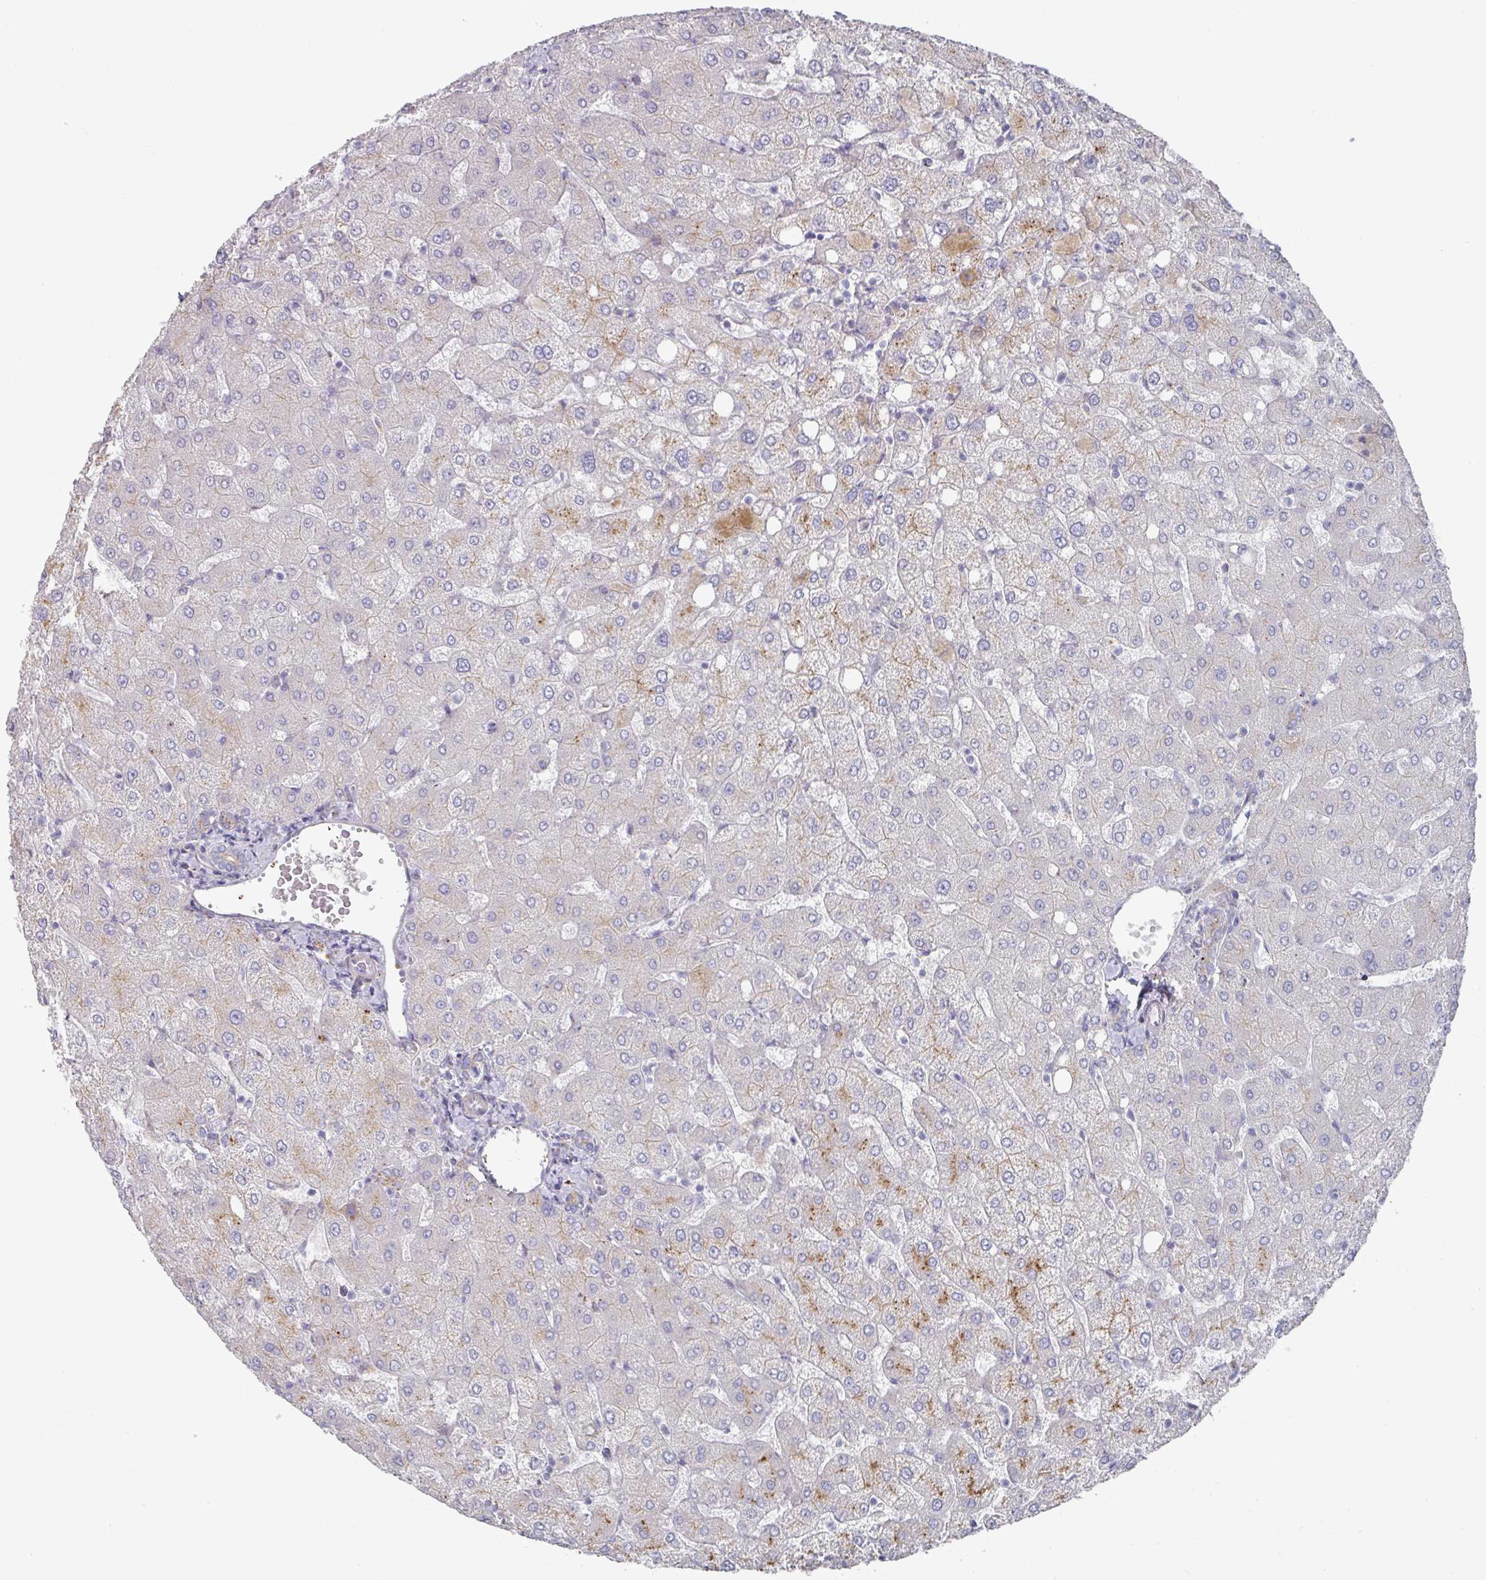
{"staining": {"intensity": "negative", "quantity": "none", "location": "none"}, "tissue": "liver", "cell_type": "Cholangiocytes", "image_type": "normal", "snomed": [{"axis": "morphology", "description": "Normal tissue, NOS"}, {"axis": "topography", "description": "Liver"}], "caption": "An immunohistochemistry micrograph of benign liver is shown. There is no staining in cholangiocytes of liver. The staining is performed using DAB (3,3'-diaminobenzidine) brown chromogen with nuclei counter-stained in using hematoxylin.", "gene": "NT5C1A", "patient": {"sex": "female", "age": 54}}